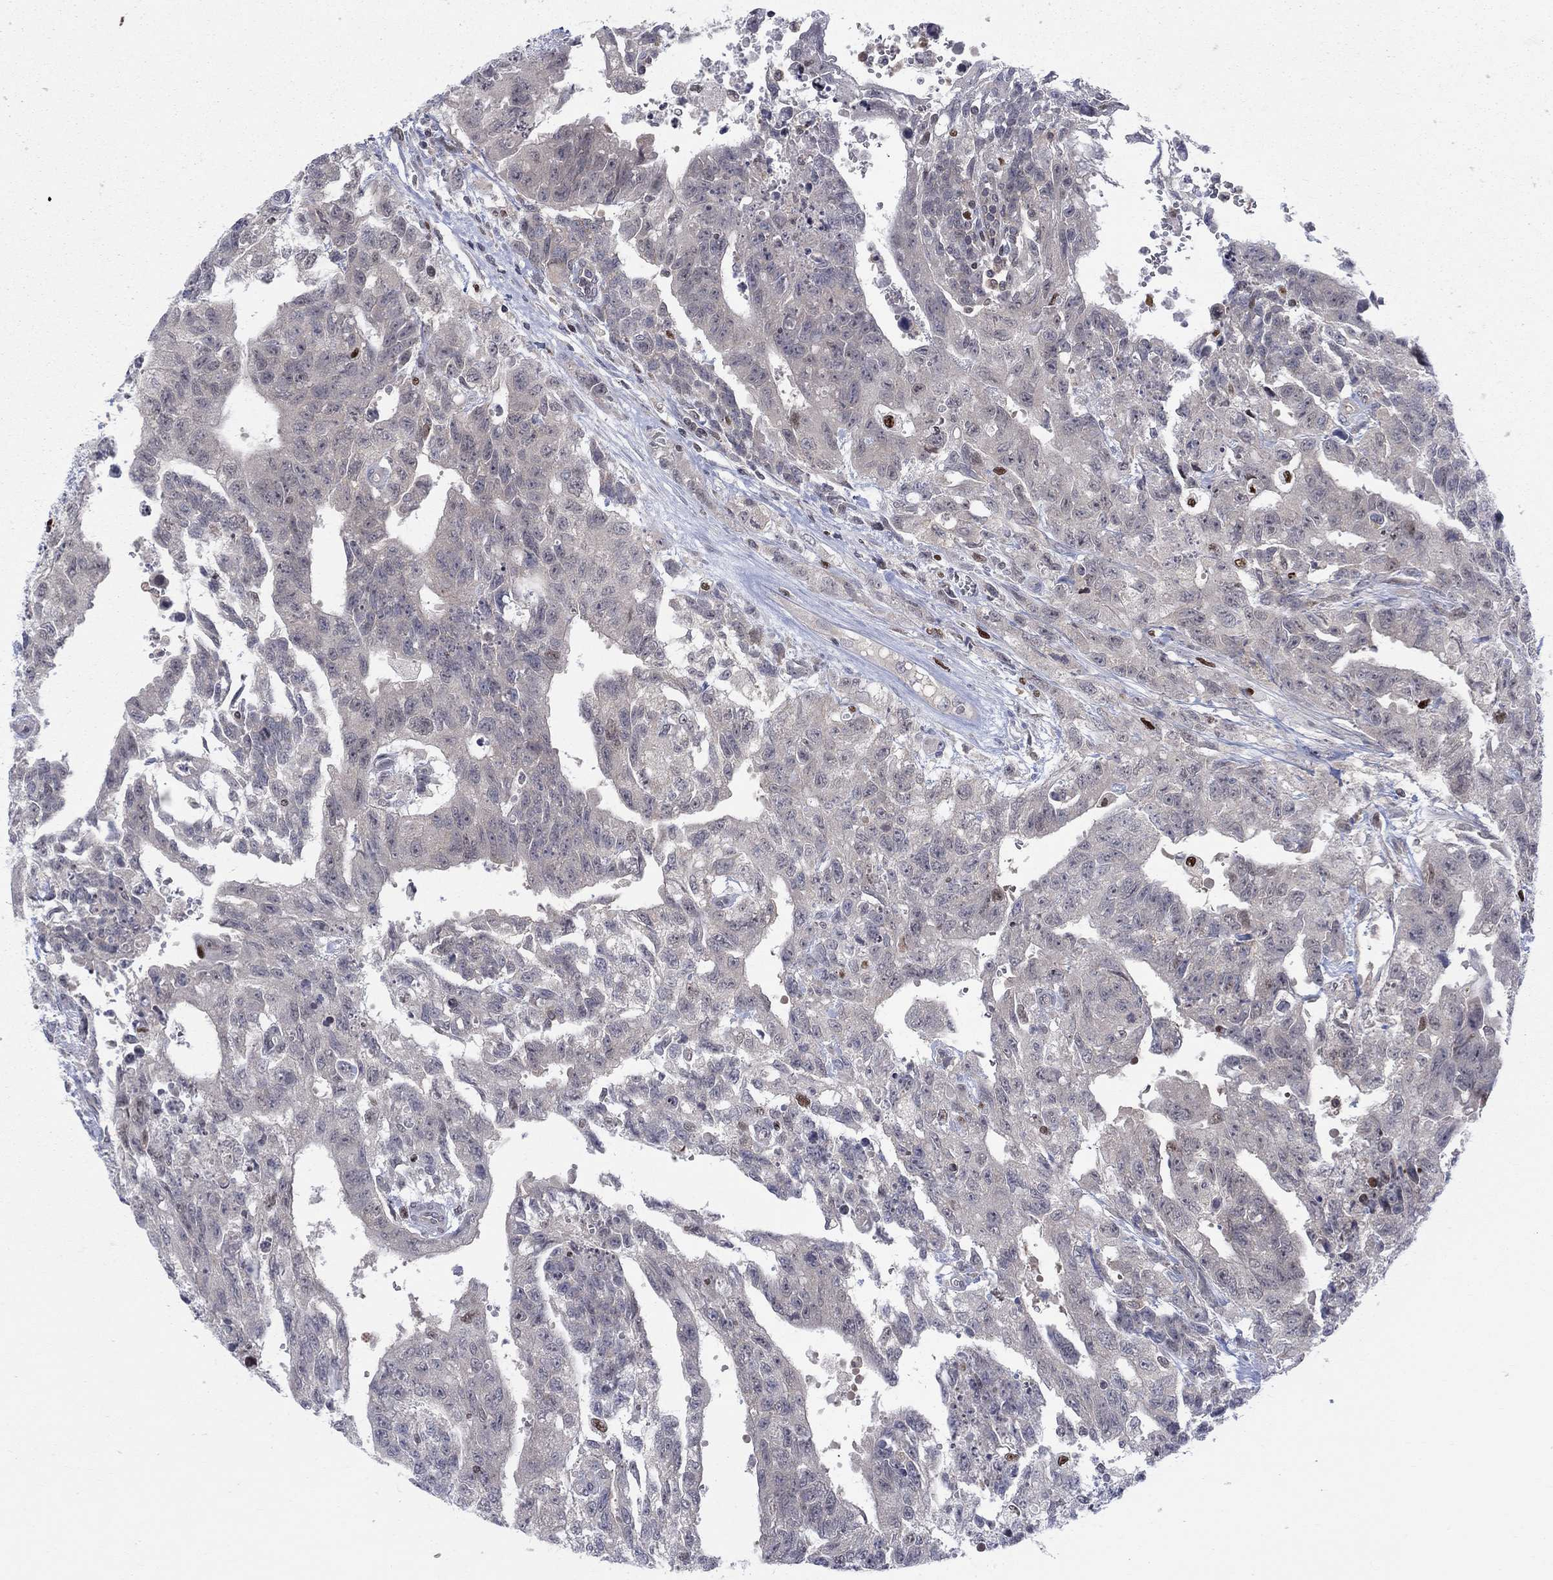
{"staining": {"intensity": "strong", "quantity": "<25%", "location": "nuclear"}, "tissue": "testis cancer", "cell_type": "Tumor cells", "image_type": "cancer", "snomed": [{"axis": "morphology", "description": "Carcinoma, Embryonal, NOS"}, {"axis": "topography", "description": "Testis"}], "caption": "Protein staining shows strong nuclear positivity in about <25% of tumor cells in testis cancer.", "gene": "ZNHIT3", "patient": {"sex": "male", "age": 24}}